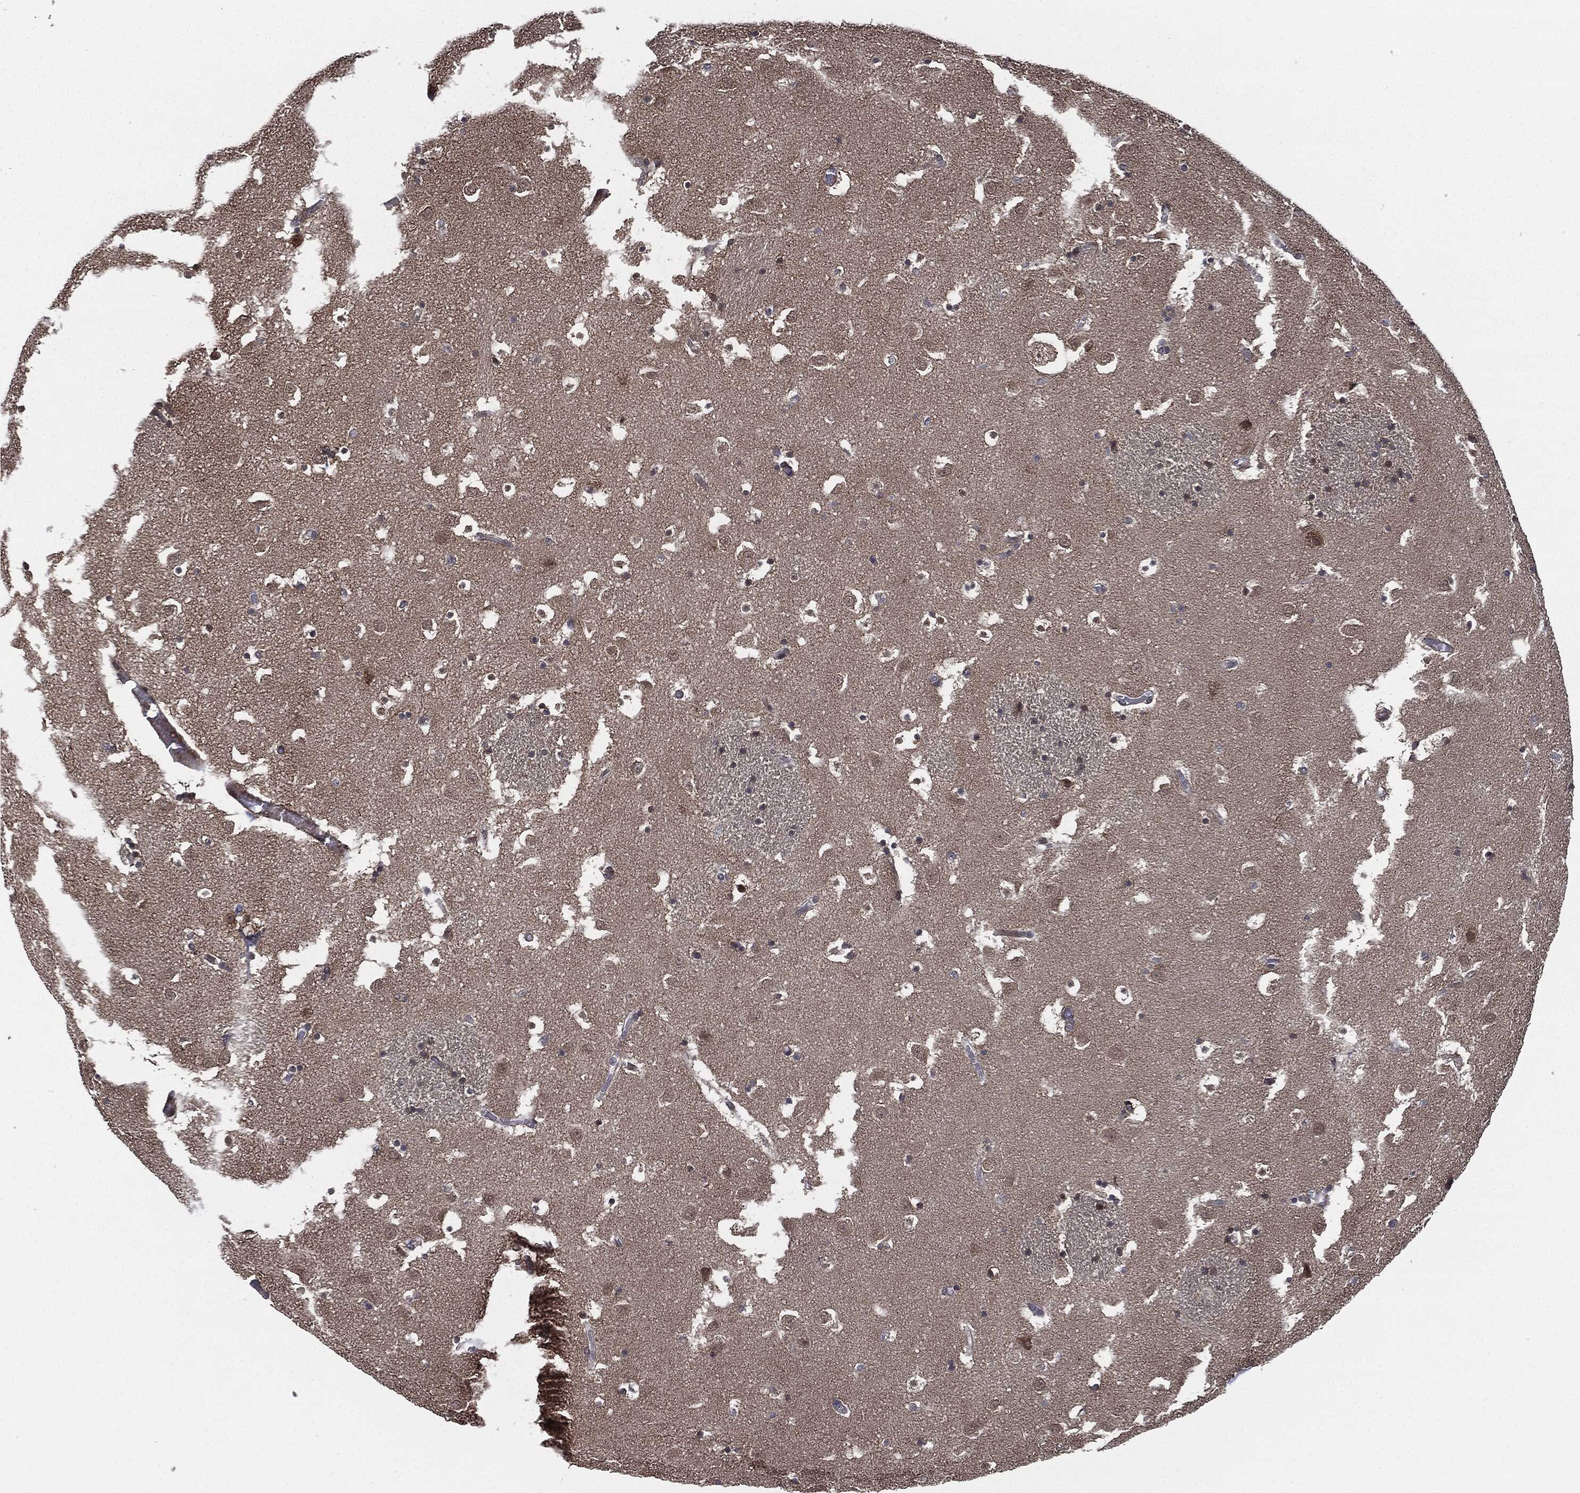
{"staining": {"intensity": "strong", "quantity": "<25%", "location": "cytoplasmic/membranous"}, "tissue": "caudate", "cell_type": "Glial cells", "image_type": "normal", "snomed": [{"axis": "morphology", "description": "Normal tissue, NOS"}, {"axis": "topography", "description": "Lateral ventricle wall"}], "caption": "Strong cytoplasmic/membranous expression for a protein is identified in approximately <25% of glial cells of benign caudate using immunohistochemistry (IHC).", "gene": "UBR1", "patient": {"sex": "female", "age": 42}}